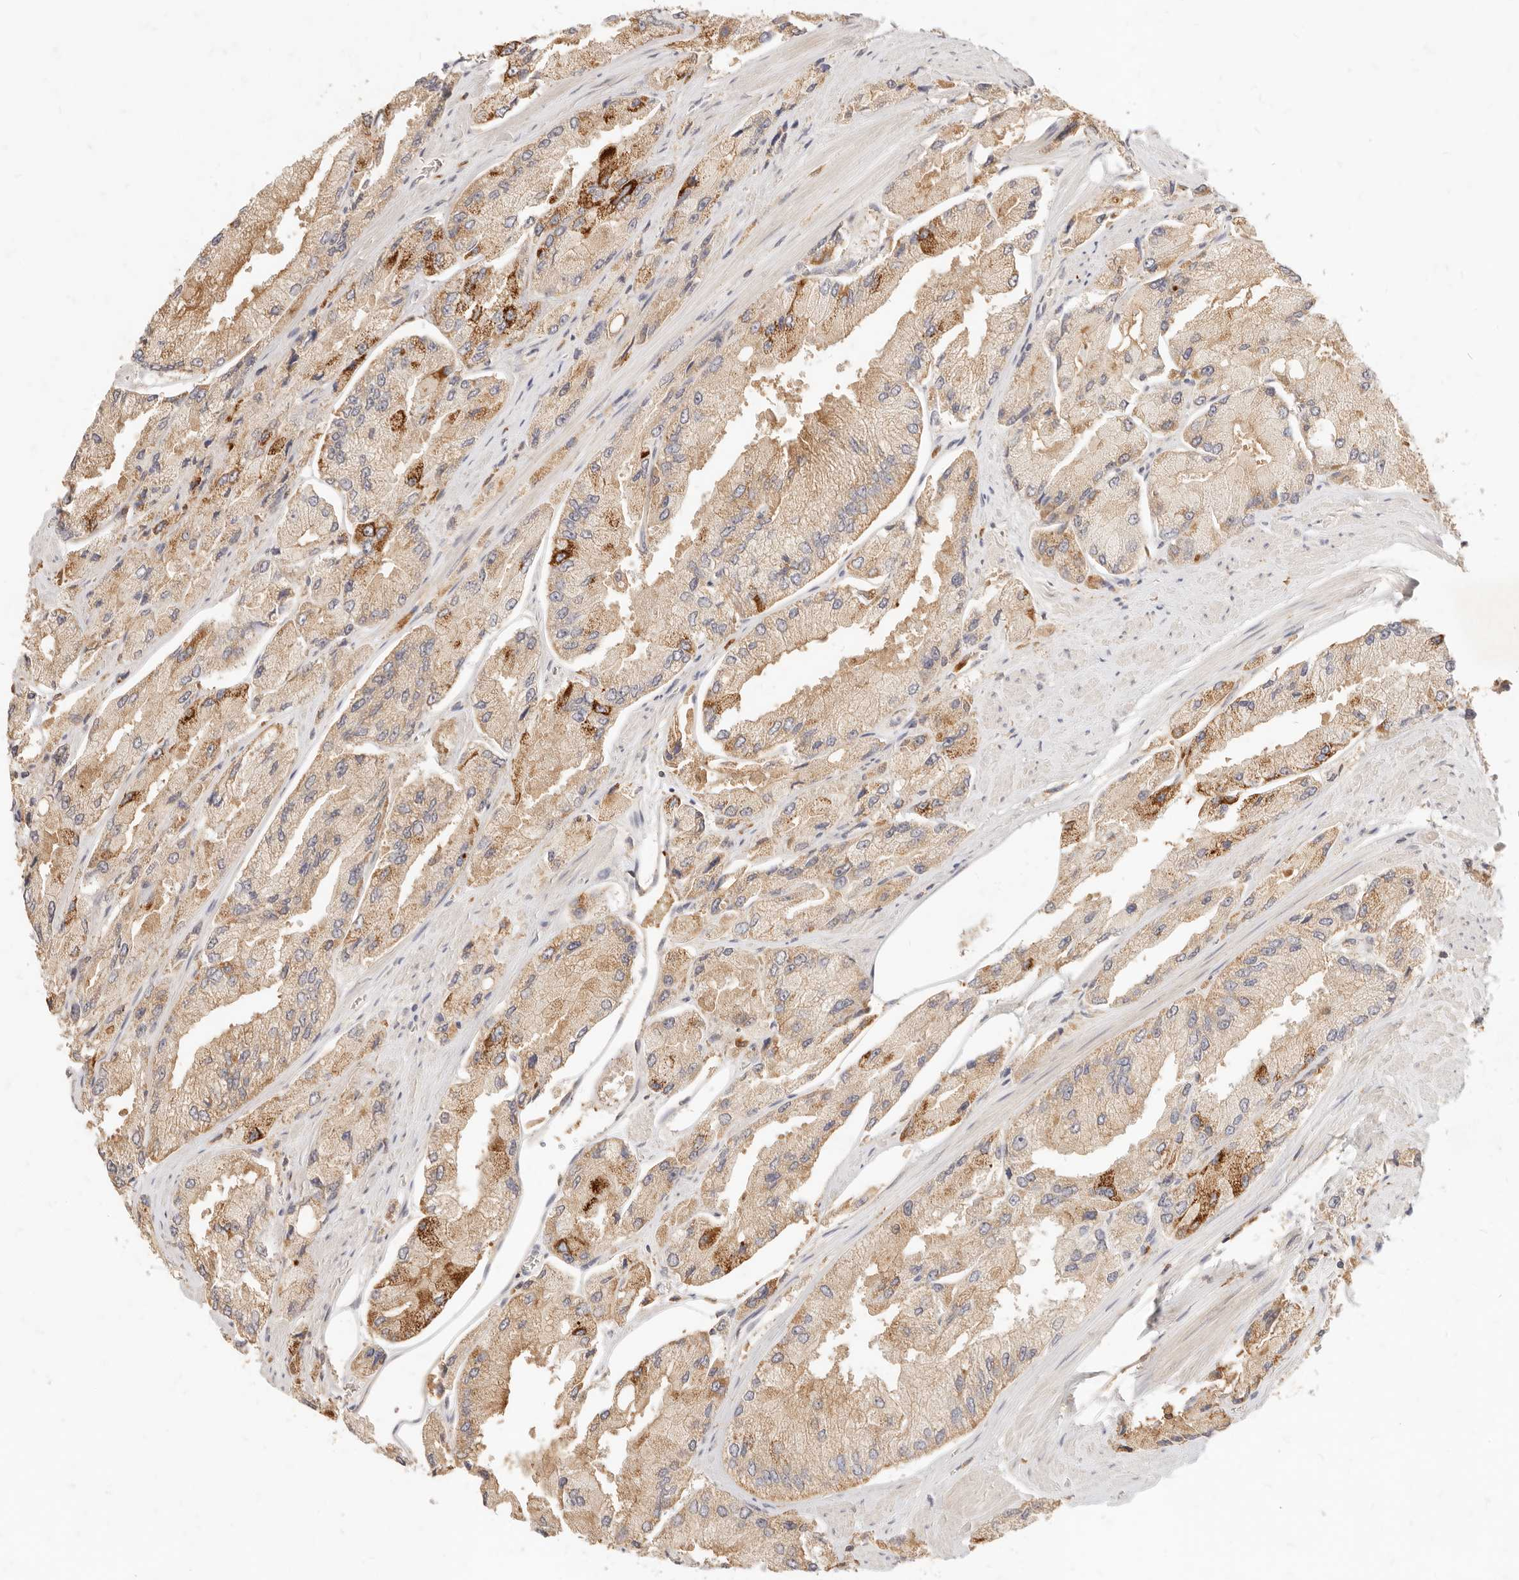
{"staining": {"intensity": "moderate", "quantity": ">75%", "location": "cytoplasmic/membranous"}, "tissue": "prostate cancer", "cell_type": "Tumor cells", "image_type": "cancer", "snomed": [{"axis": "morphology", "description": "Adenocarcinoma, High grade"}, {"axis": "topography", "description": "Prostate"}], "caption": "A micrograph of human adenocarcinoma (high-grade) (prostate) stained for a protein shows moderate cytoplasmic/membranous brown staining in tumor cells.", "gene": "TMTC2", "patient": {"sex": "male", "age": 58}}